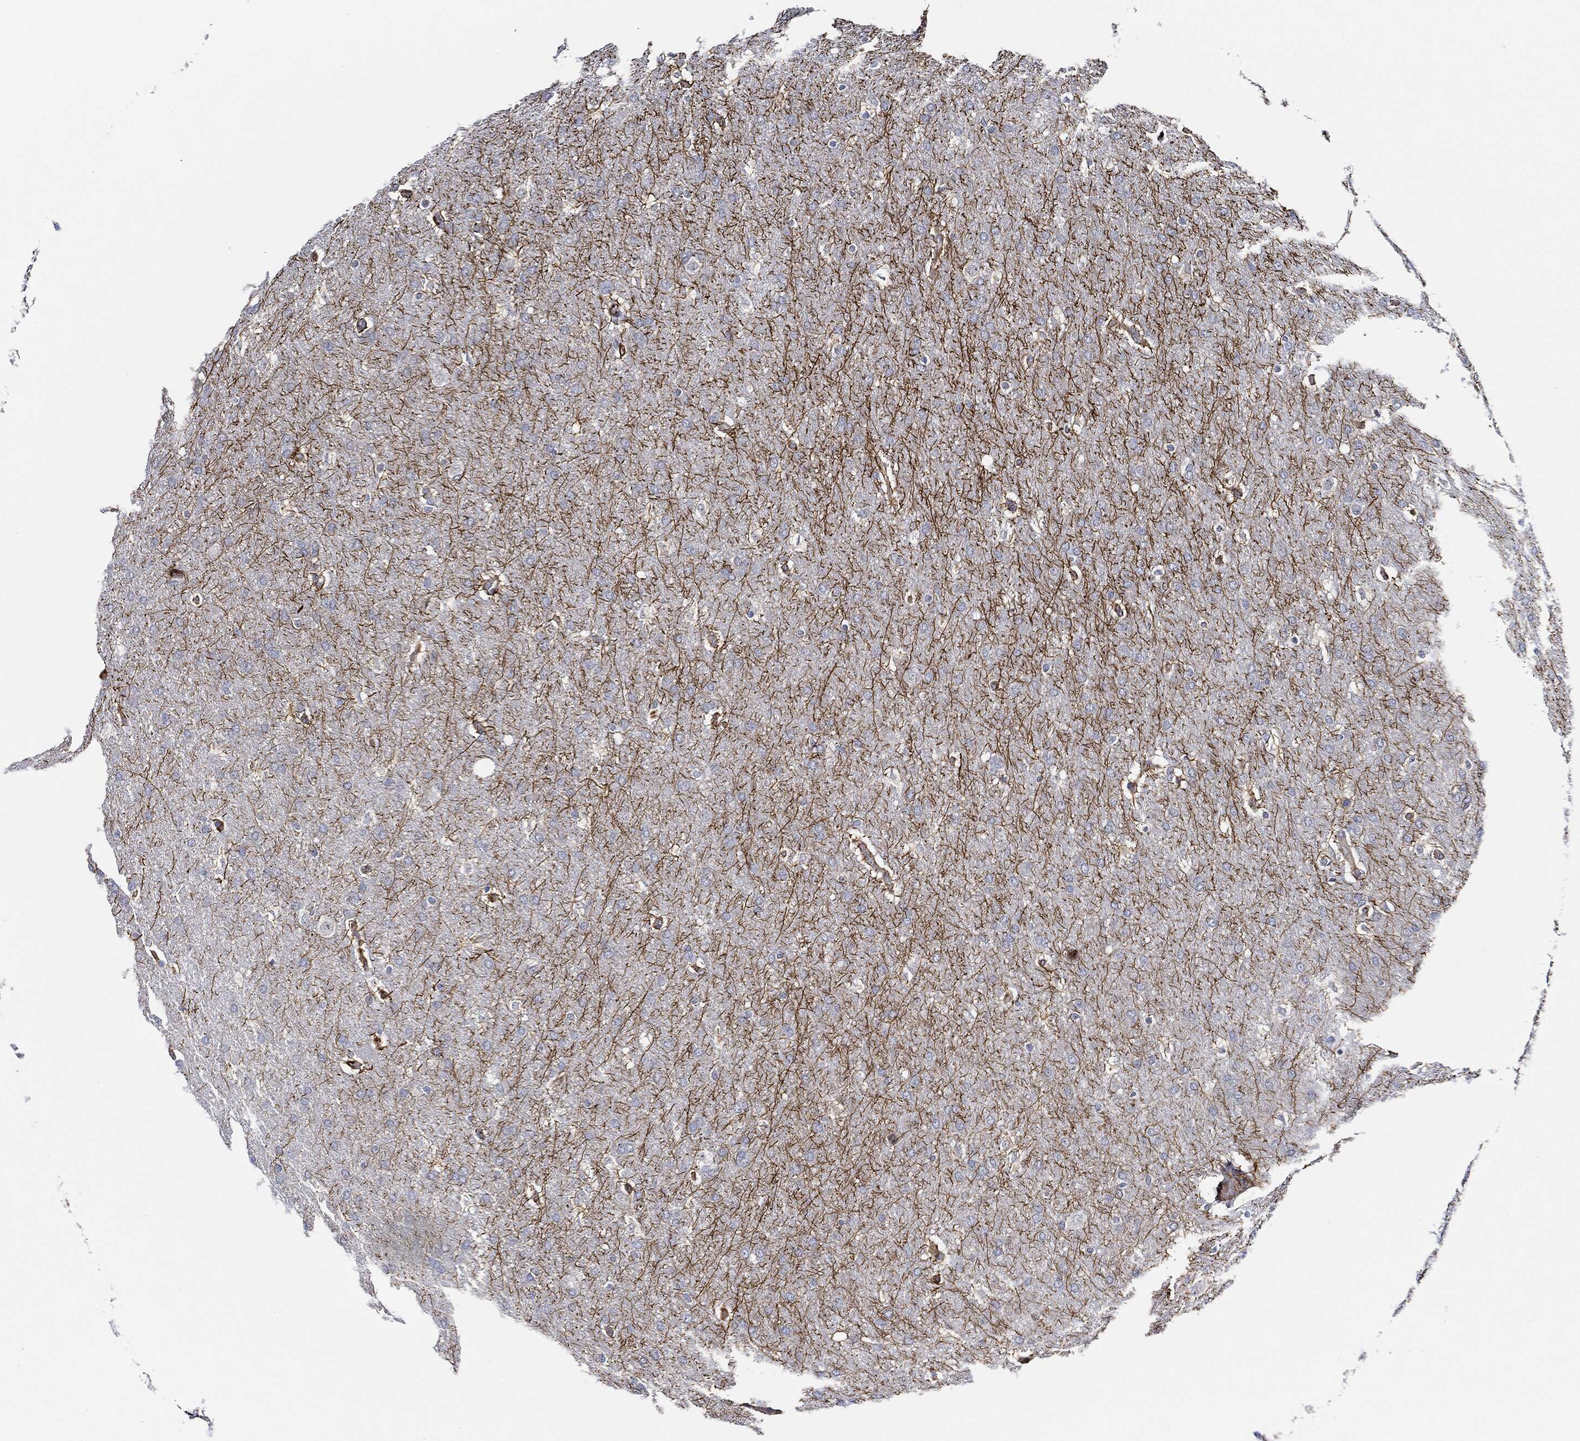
{"staining": {"intensity": "negative", "quantity": "none", "location": "none"}, "tissue": "glioma", "cell_type": "Tumor cells", "image_type": "cancer", "snomed": [{"axis": "morphology", "description": "Glioma, malignant, Low grade"}, {"axis": "topography", "description": "Brain"}], "caption": "Tumor cells show no significant expression in malignant glioma (low-grade). (Brightfield microscopy of DAB (3,3'-diaminobenzidine) IHC at high magnification).", "gene": "THSD1", "patient": {"sex": "female", "age": 37}}